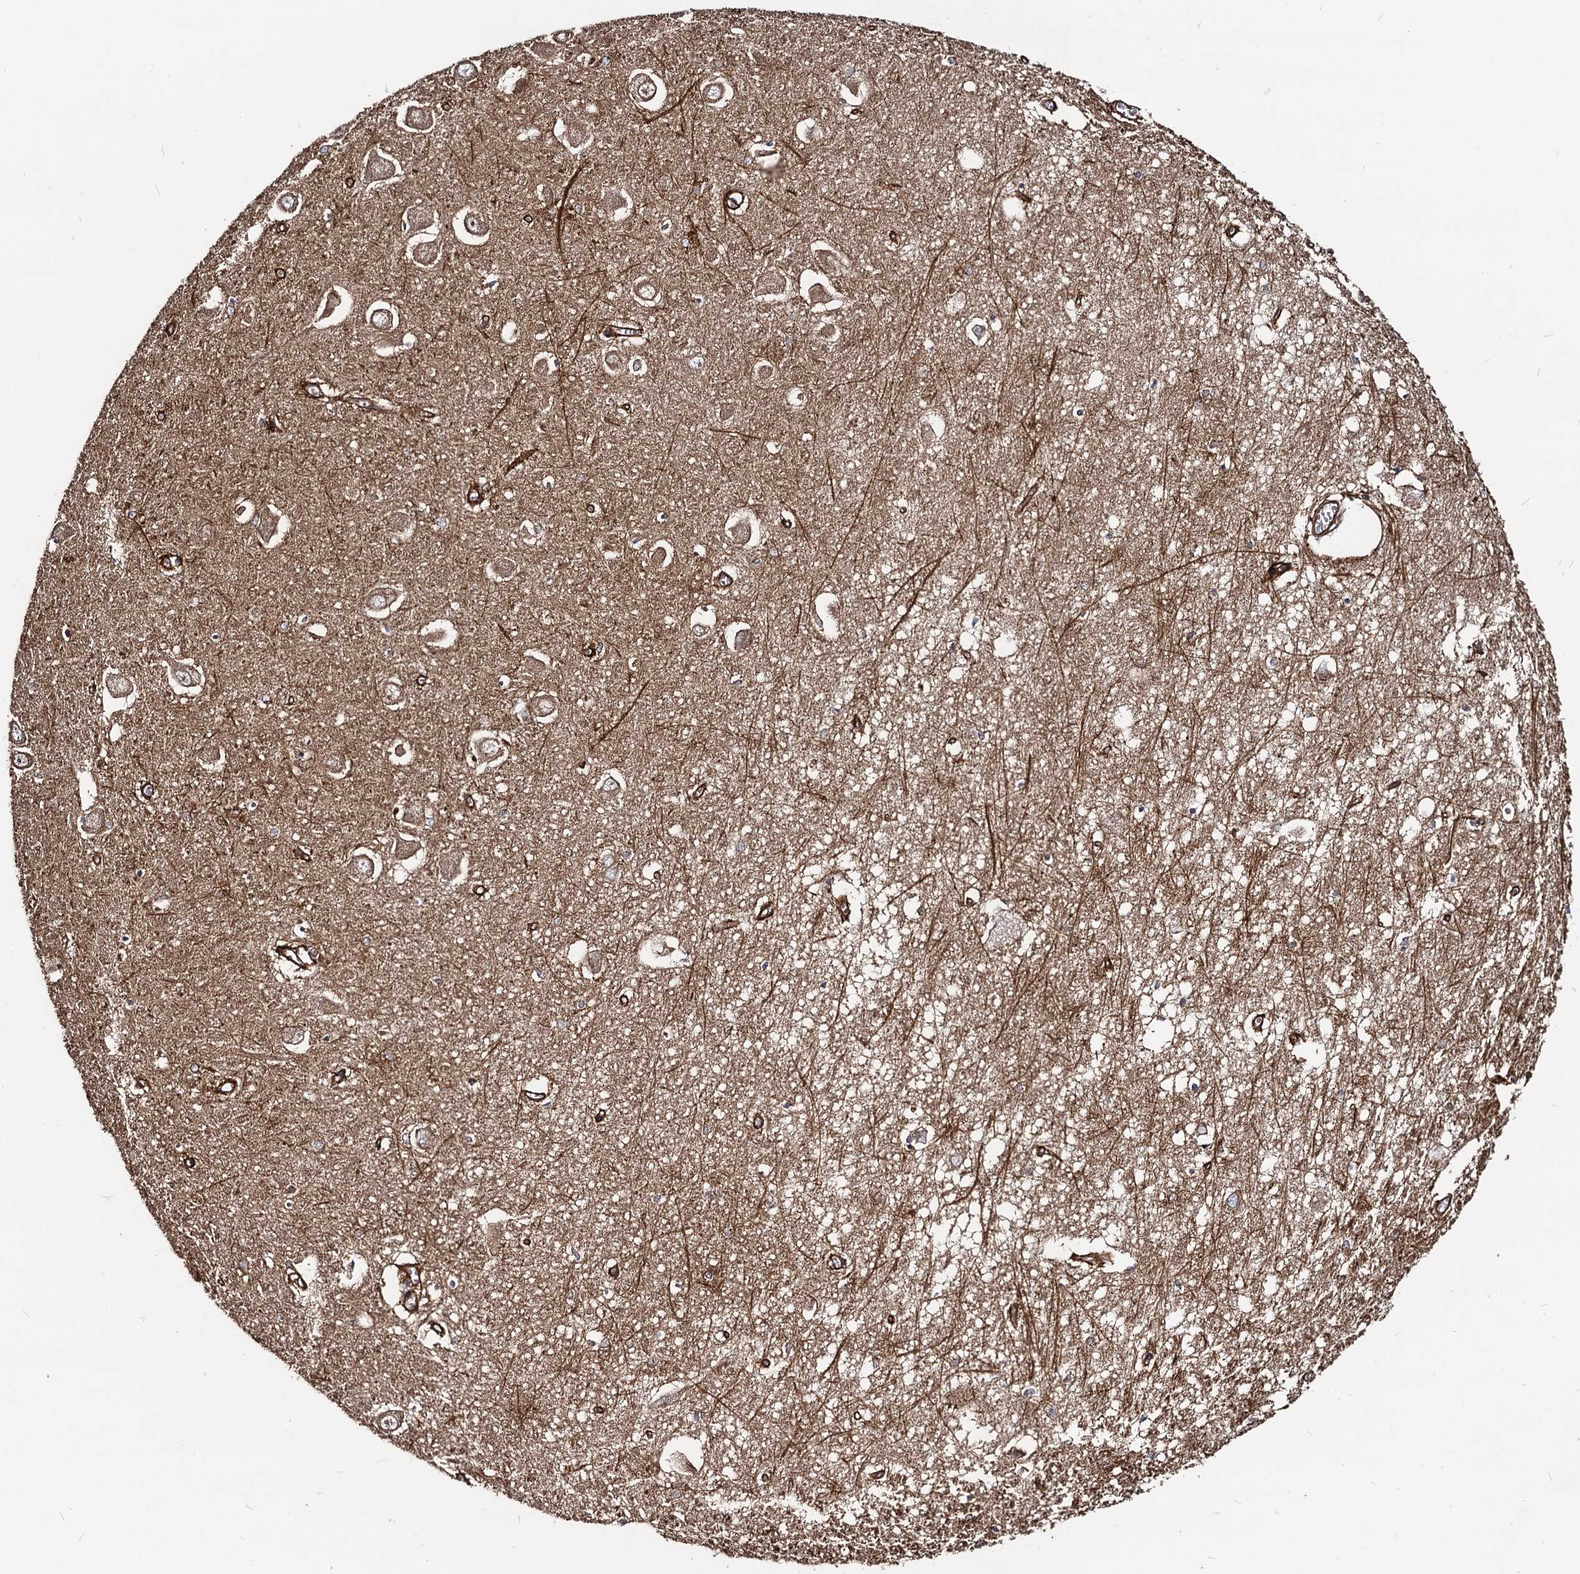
{"staining": {"intensity": "negative", "quantity": "none", "location": "none"}, "tissue": "hippocampus", "cell_type": "Glial cells", "image_type": "normal", "snomed": [{"axis": "morphology", "description": "Normal tissue, NOS"}, {"axis": "topography", "description": "Hippocampus"}], "caption": "This is a image of IHC staining of benign hippocampus, which shows no positivity in glial cells. The staining was performed using DAB to visualize the protein expression in brown, while the nuclei were stained in blue with hematoxylin (Magnification: 20x).", "gene": "CIP2A", "patient": {"sex": "male", "age": 70}}